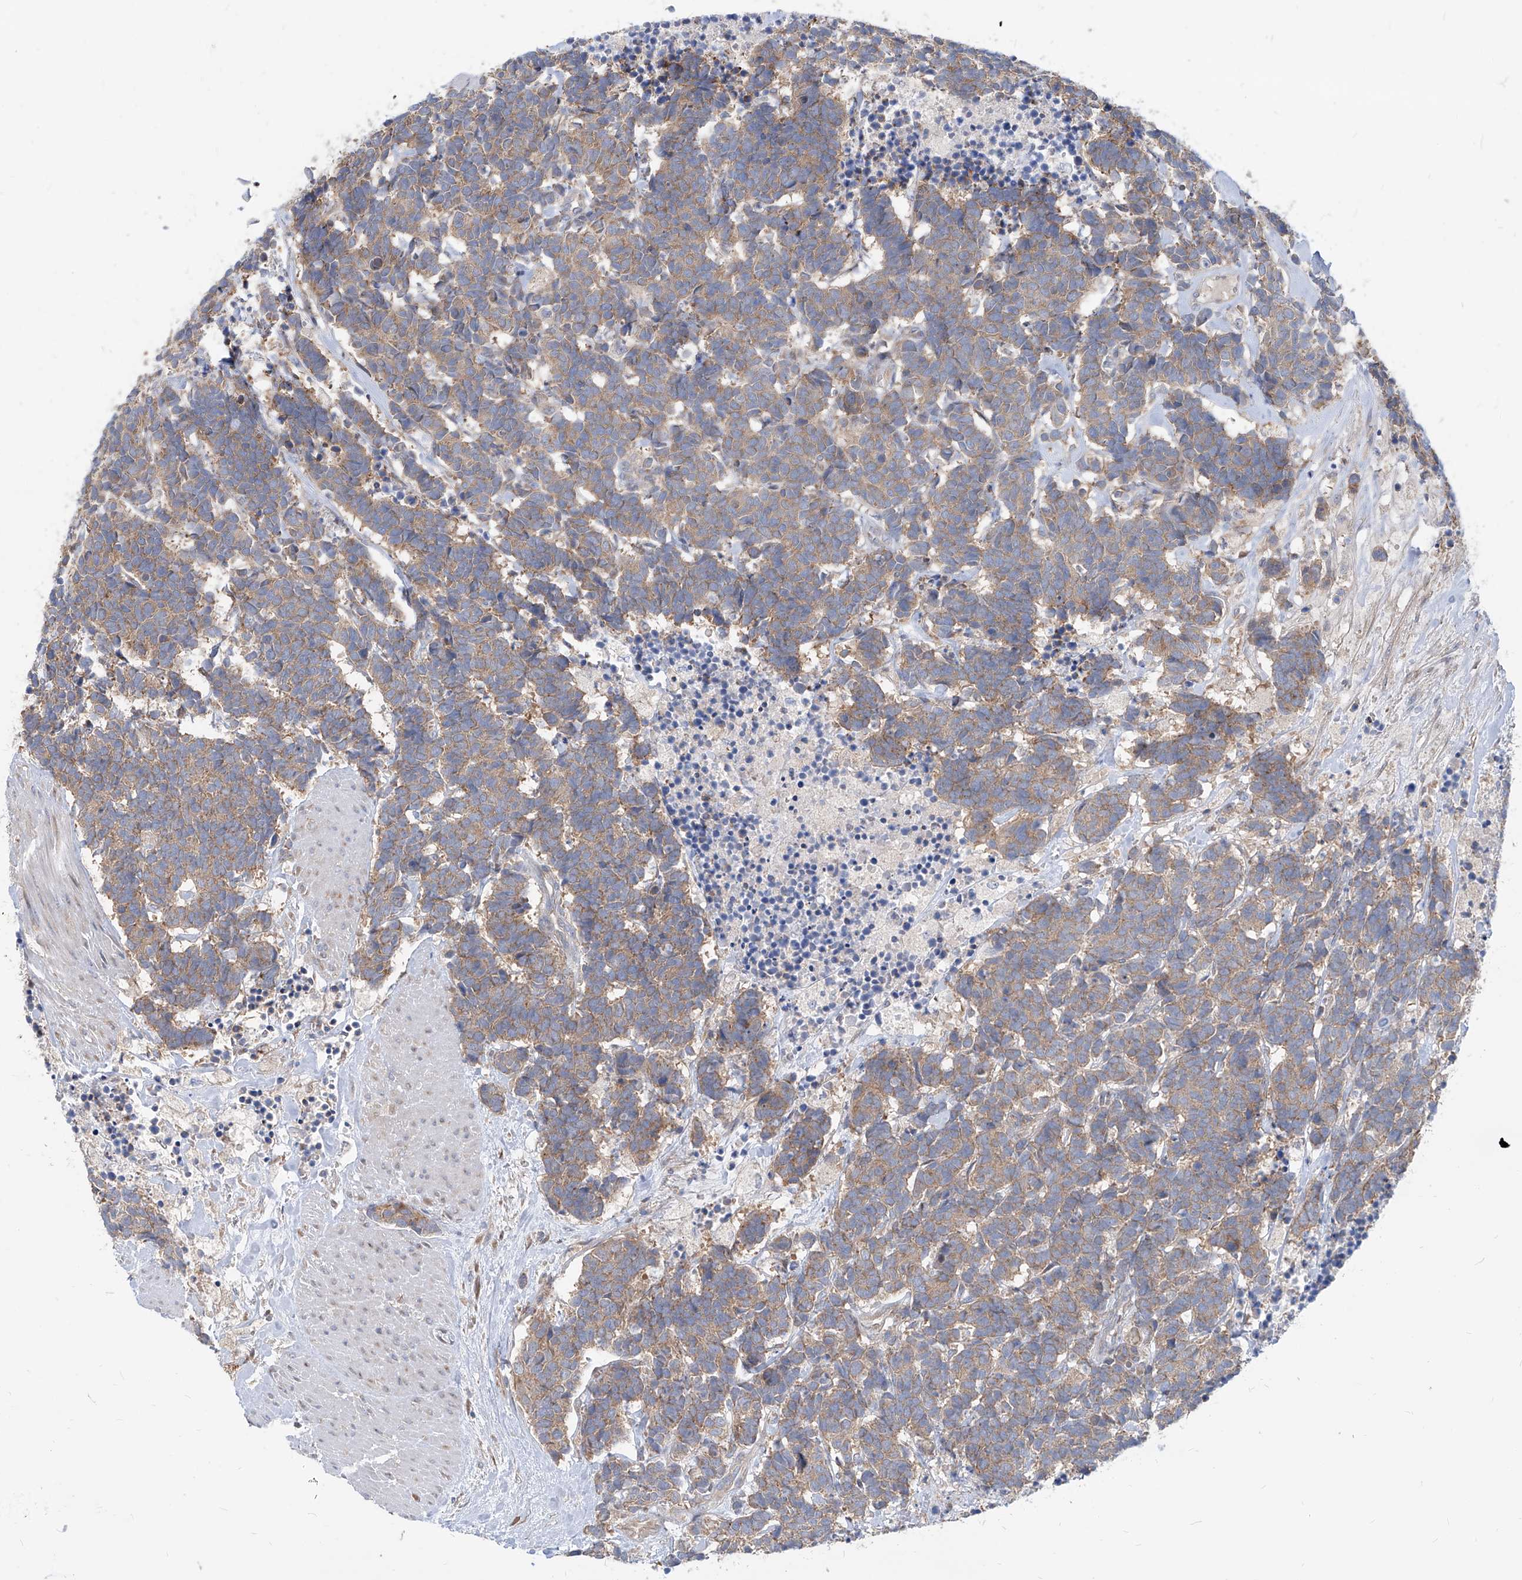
{"staining": {"intensity": "weak", "quantity": ">75%", "location": "cytoplasmic/membranous"}, "tissue": "carcinoid", "cell_type": "Tumor cells", "image_type": "cancer", "snomed": [{"axis": "morphology", "description": "Carcinoma, NOS"}, {"axis": "morphology", "description": "Carcinoid, malignant, NOS"}, {"axis": "topography", "description": "Urinary bladder"}], "caption": "A photomicrograph of carcinoid stained for a protein shows weak cytoplasmic/membranous brown staining in tumor cells.", "gene": "FAM83B", "patient": {"sex": "male", "age": 57}}